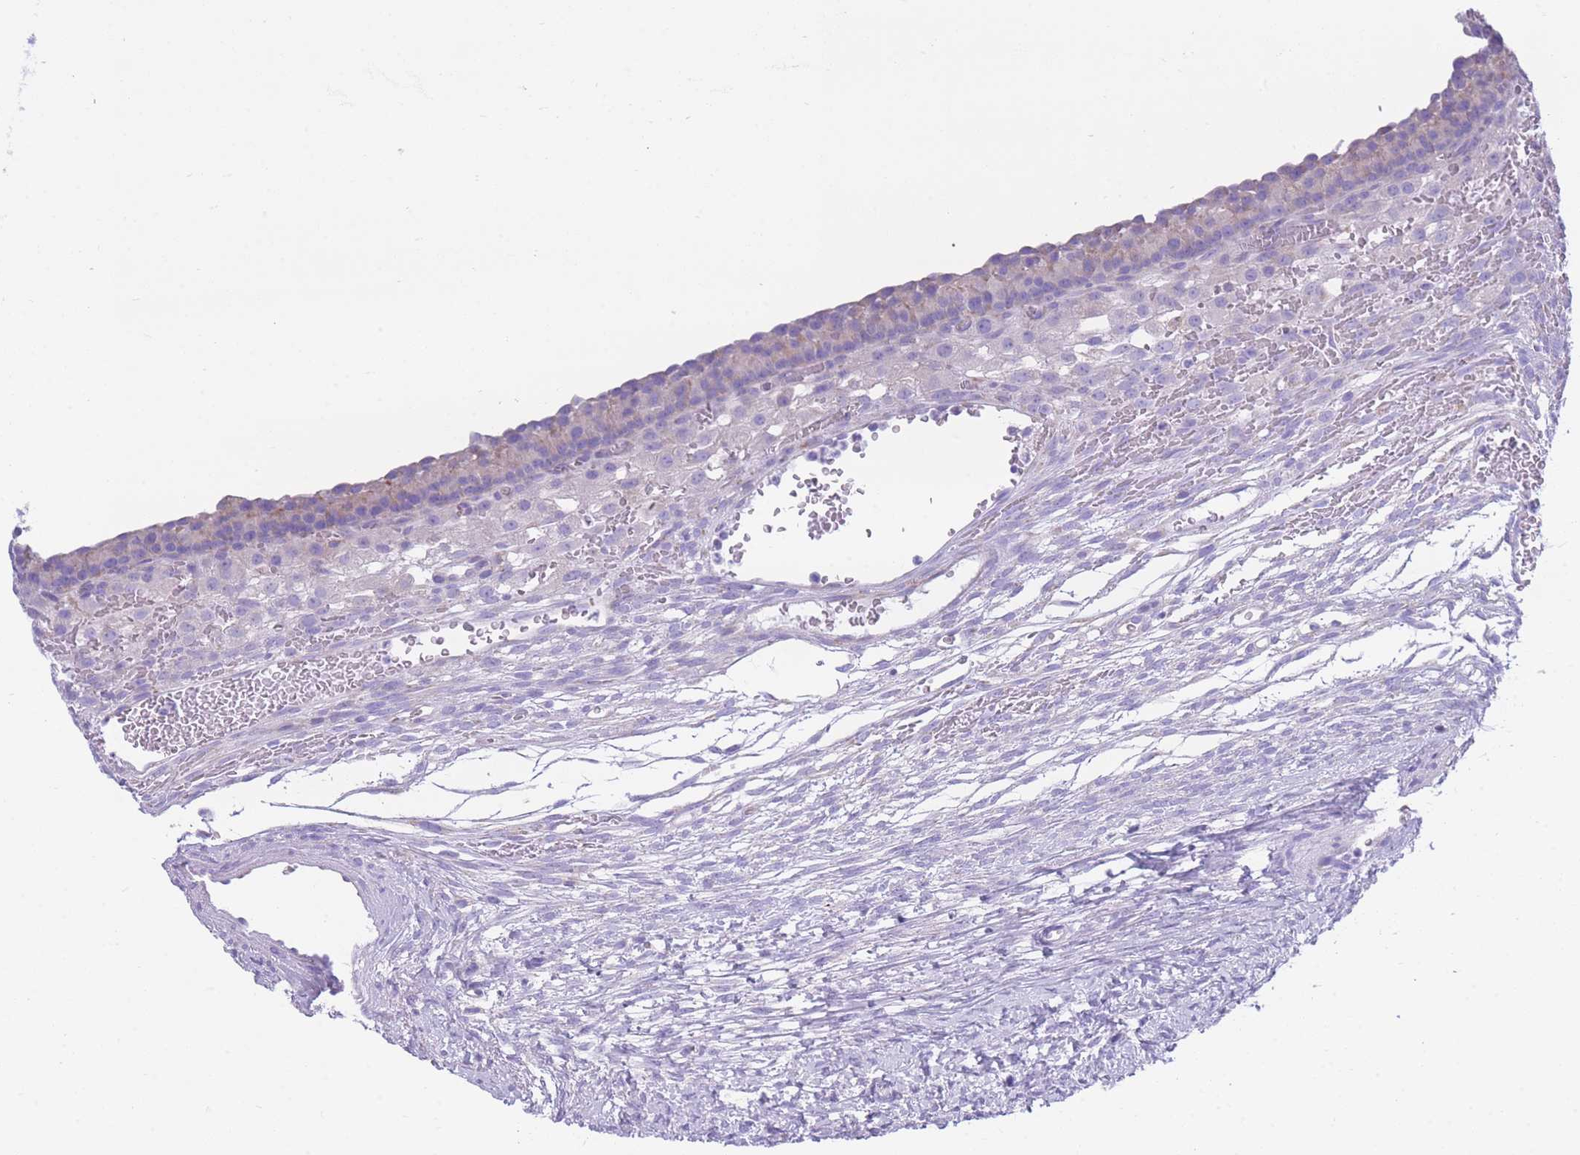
{"staining": {"intensity": "negative", "quantity": "none", "location": "none"}, "tissue": "ovary", "cell_type": "Ovarian stroma cells", "image_type": "normal", "snomed": [{"axis": "morphology", "description": "Normal tissue, NOS"}, {"axis": "topography", "description": "Ovary"}], "caption": "IHC histopathology image of benign ovary: human ovary stained with DAB (3,3'-diaminobenzidine) reveals no significant protein positivity in ovarian stroma cells. (IHC, brightfield microscopy, high magnification).", "gene": "XKR8", "patient": {"sex": "female", "age": 39}}